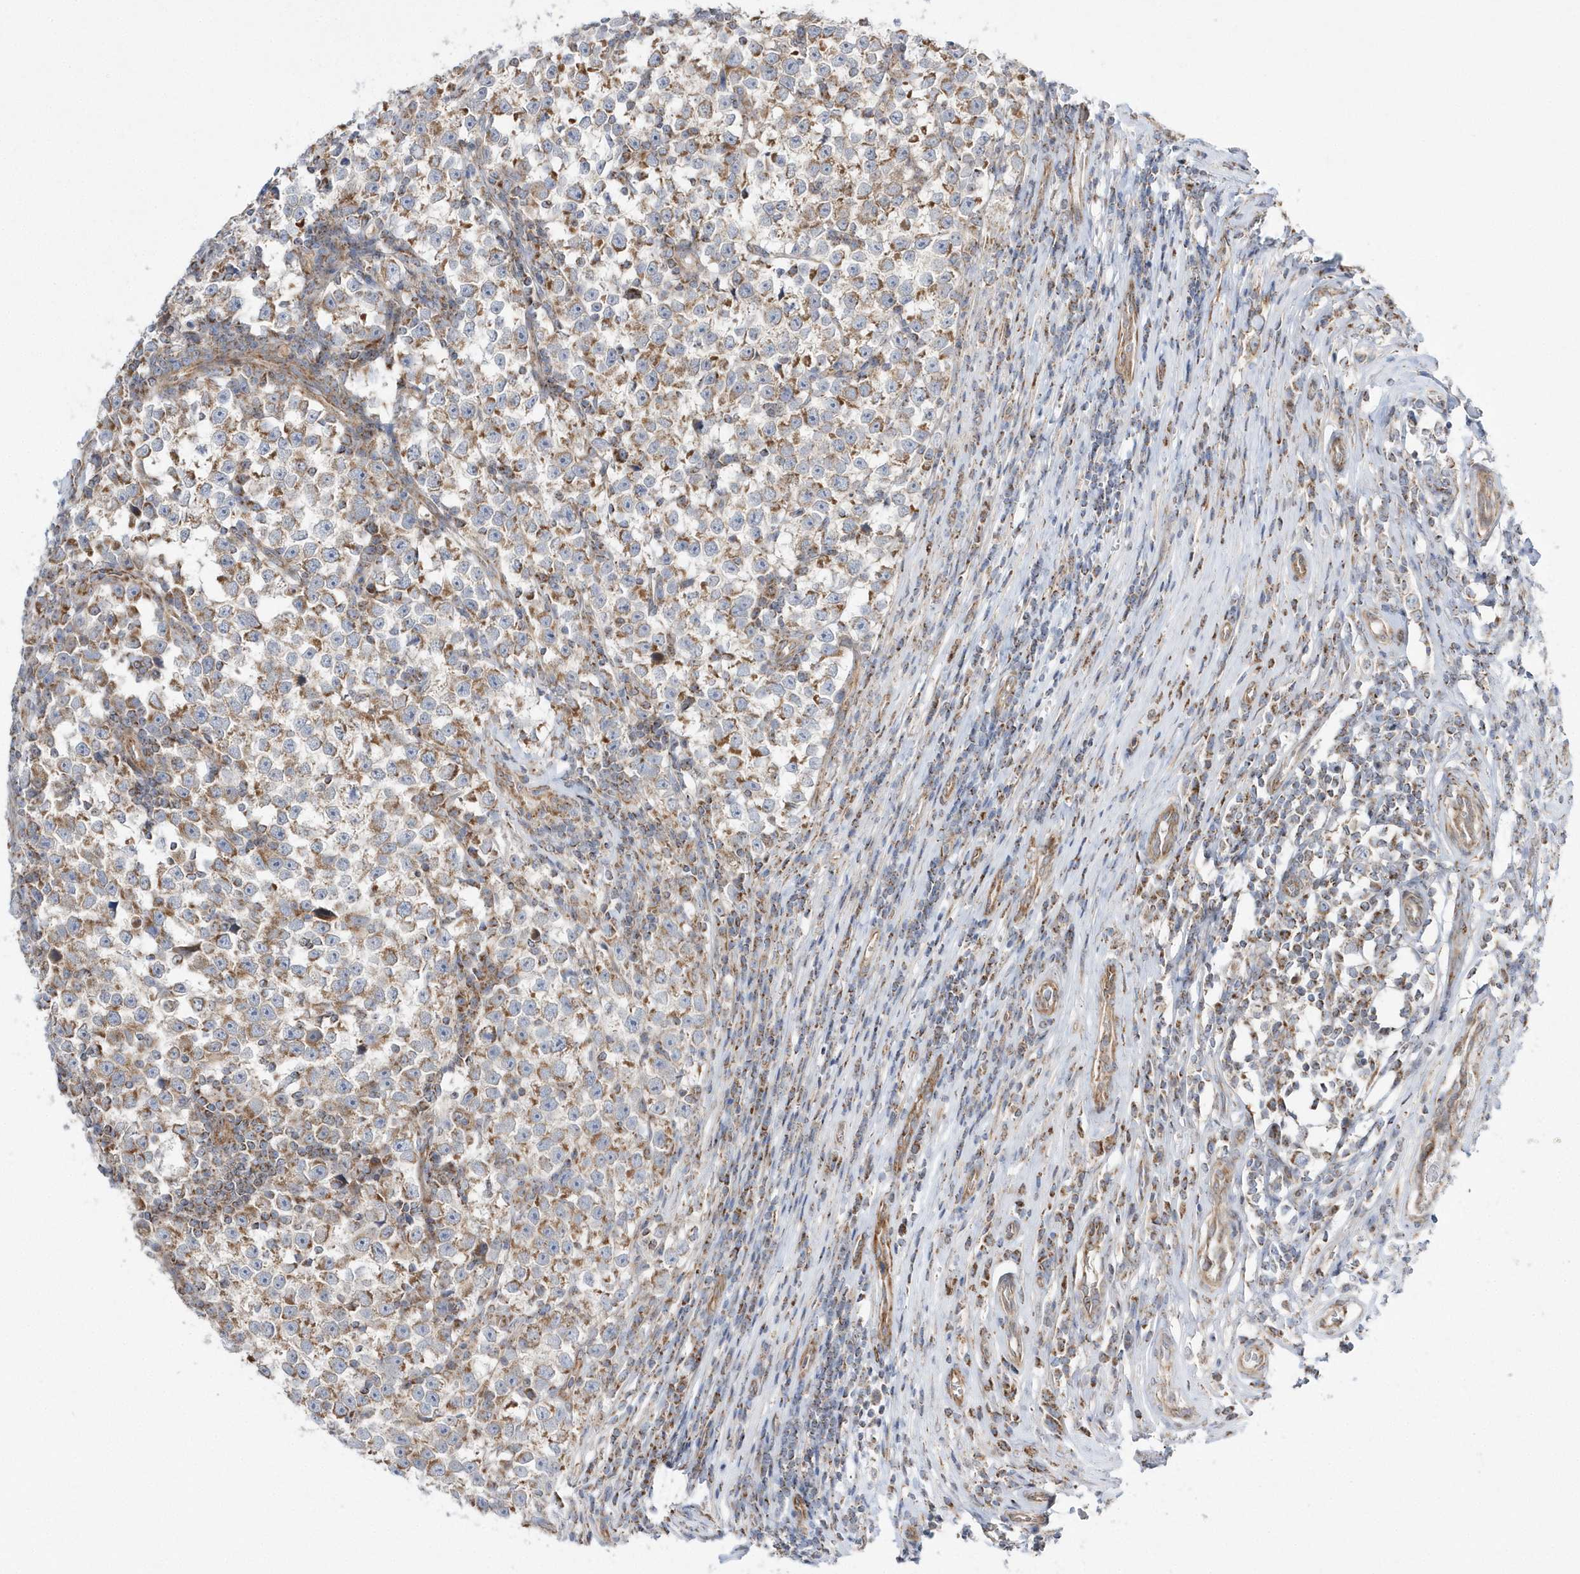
{"staining": {"intensity": "moderate", "quantity": ">75%", "location": "cytoplasmic/membranous"}, "tissue": "testis cancer", "cell_type": "Tumor cells", "image_type": "cancer", "snomed": [{"axis": "morphology", "description": "Normal tissue, NOS"}, {"axis": "morphology", "description": "Seminoma, NOS"}, {"axis": "topography", "description": "Testis"}], "caption": "Brown immunohistochemical staining in human testis cancer exhibits moderate cytoplasmic/membranous staining in about >75% of tumor cells. The protein is stained brown, and the nuclei are stained in blue (DAB (3,3'-diaminobenzidine) IHC with brightfield microscopy, high magnification).", "gene": "OPA1", "patient": {"sex": "male", "age": 43}}